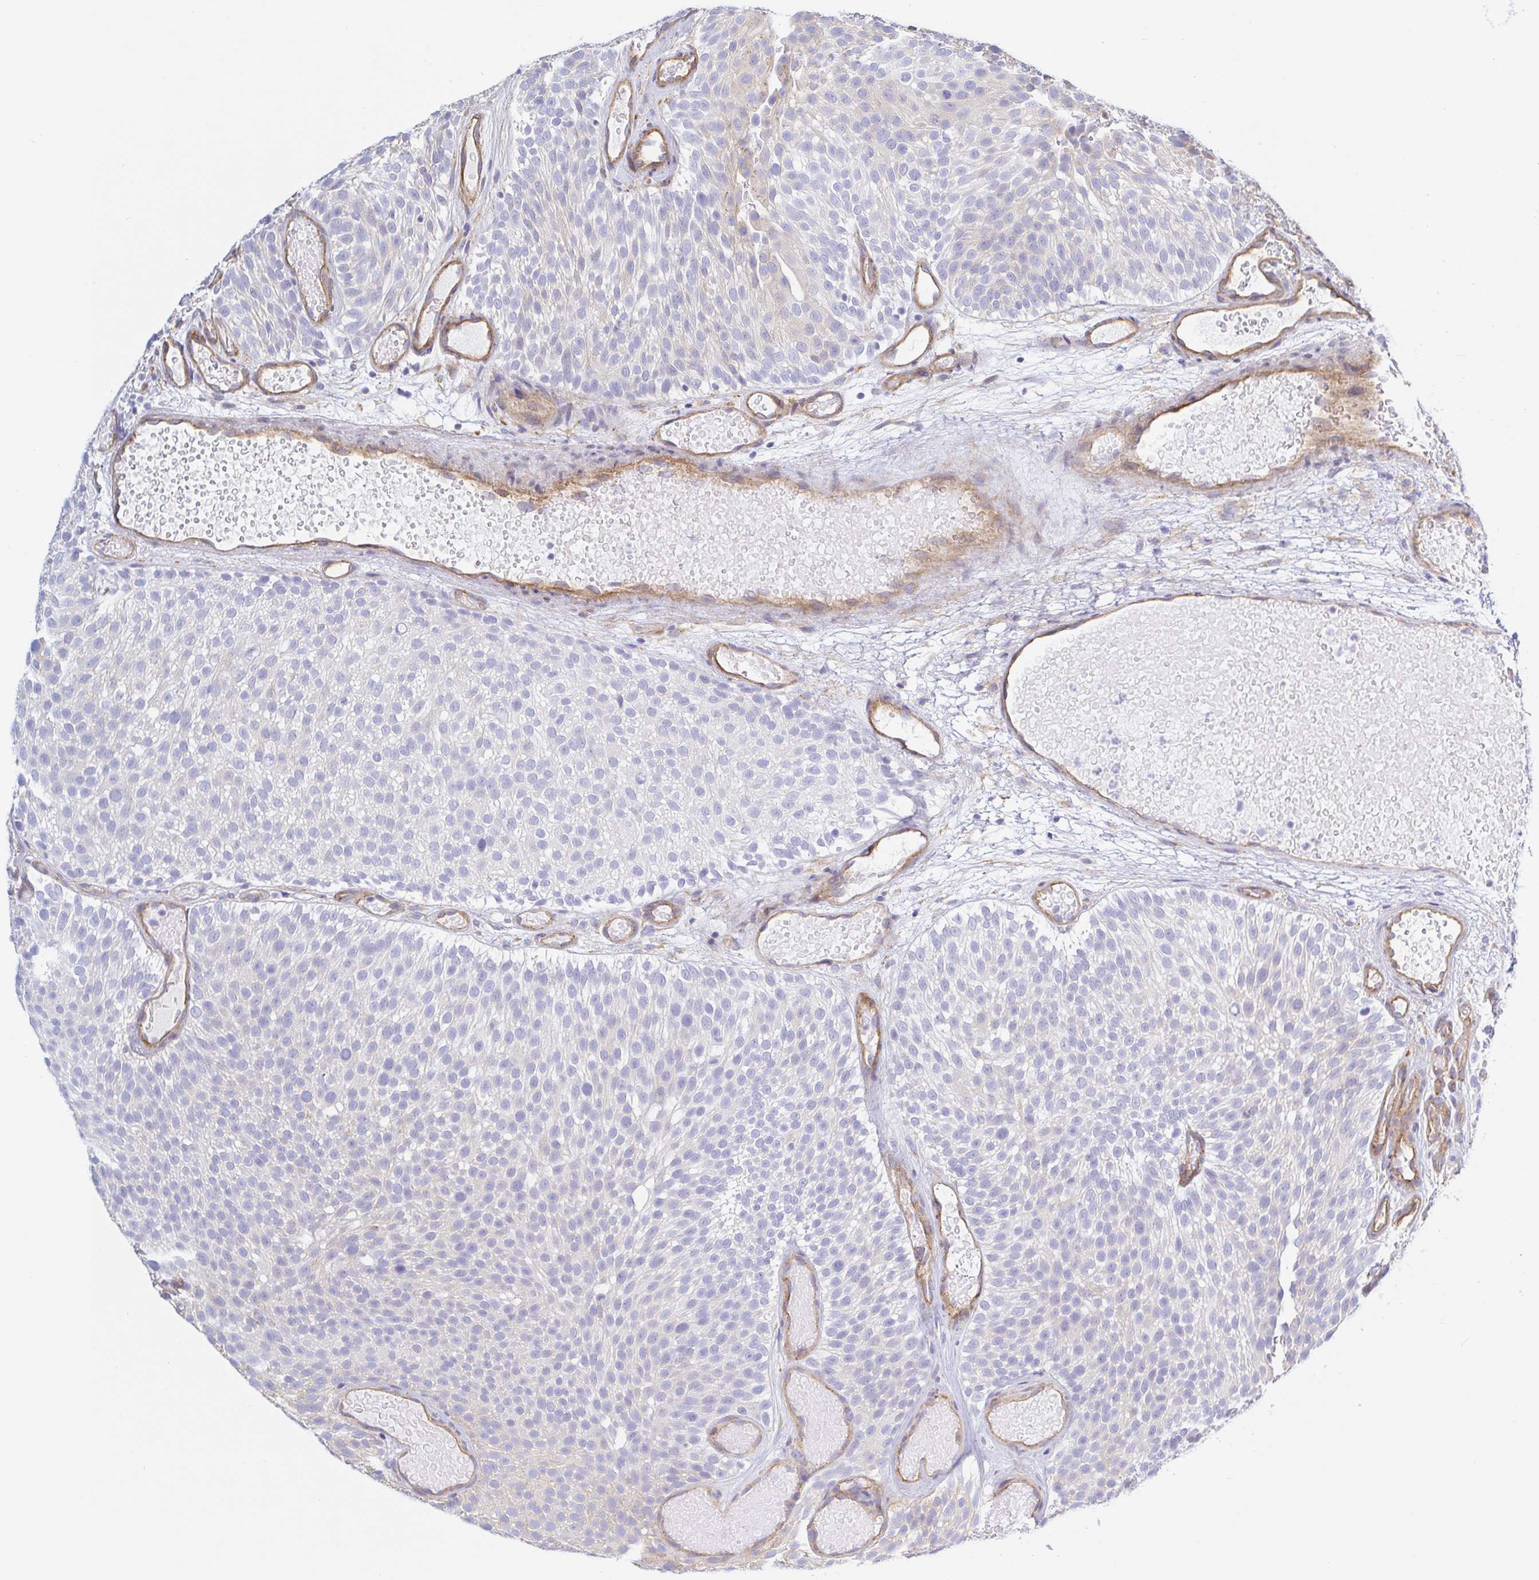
{"staining": {"intensity": "moderate", "quantity": "<25%", "location": "cytoplasmic/membranous"}, "tissue": "urothelial cancer", "cell_type": "Tumor cells", "image_type": "cancer", "snomed": [{"axis": "morphology", "description": "Urothelial carcinoma, Low grade"}, {"axis": "topography", "description": "Urinary bladder"}], "caption": "Urothelial carcinoma (low-grade) stained with a protein marker exhibits moderate staining in tumor cells.", "gene": "ARL4D", "patient": {"sex": "male", "age": 78}}